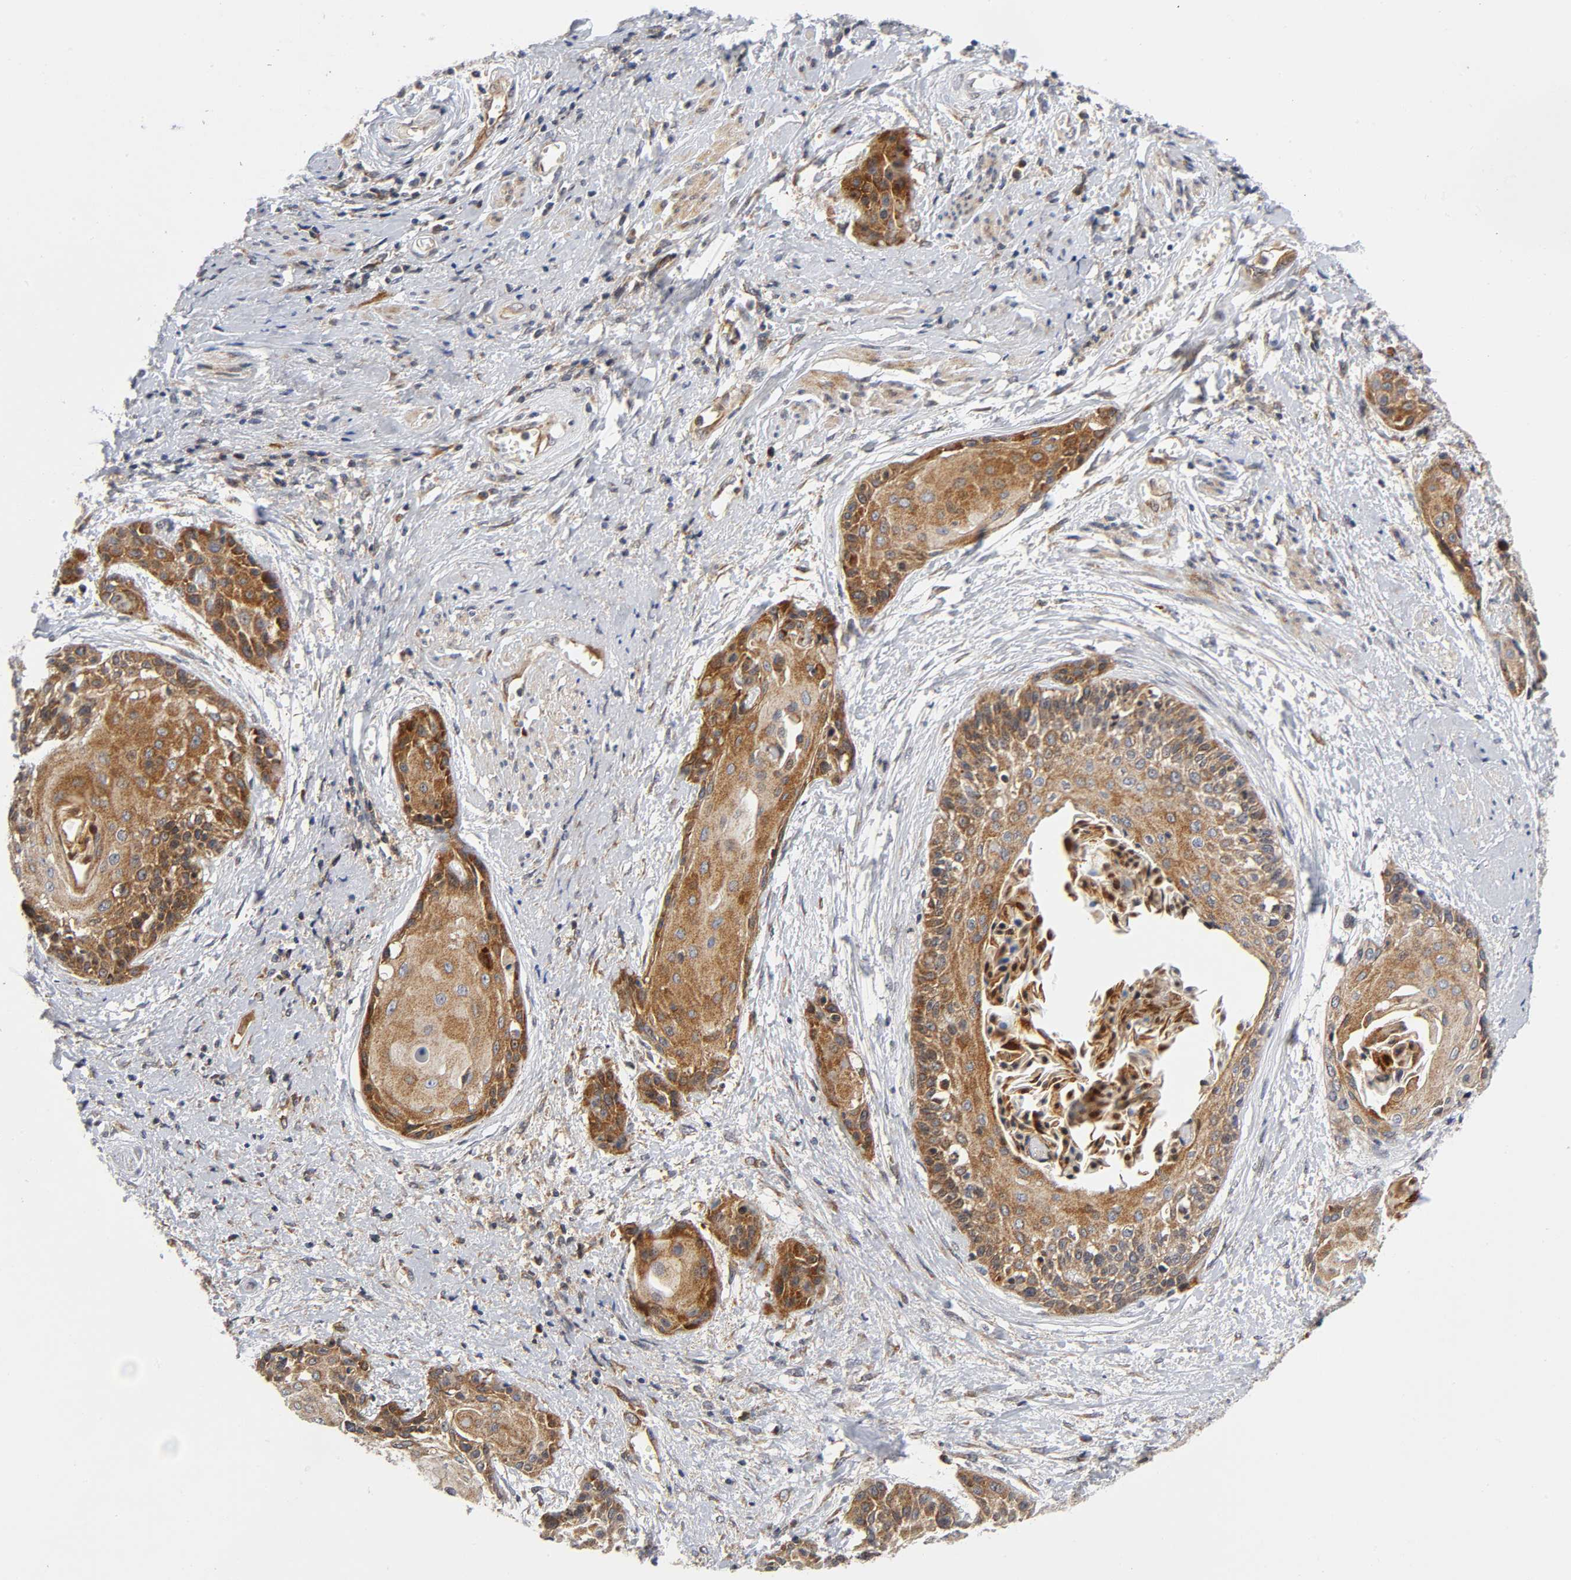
{"staining": {"intensity": "moderate", "quantity": ">75%", "location": "cytoplasmic/membranous"}, "tissue": "cervical cancer", "cell_type": "Tumor cells", "image_type": "cancer", "snomed": [{"axis": "morphology", "description": "Squamous cell carcinoma, NOS"}, {"axis": "topography", "description": "Cervix"}], "caption": "Squamous cell carcinoma (cervical) was stained to show a protein in brown. There is medium levels of moderate cytoplasmic/membranous expression in approximately >75% of tumor cells.", "gene": "EIF5", "patient": {"sex": "female", "age": 57}}